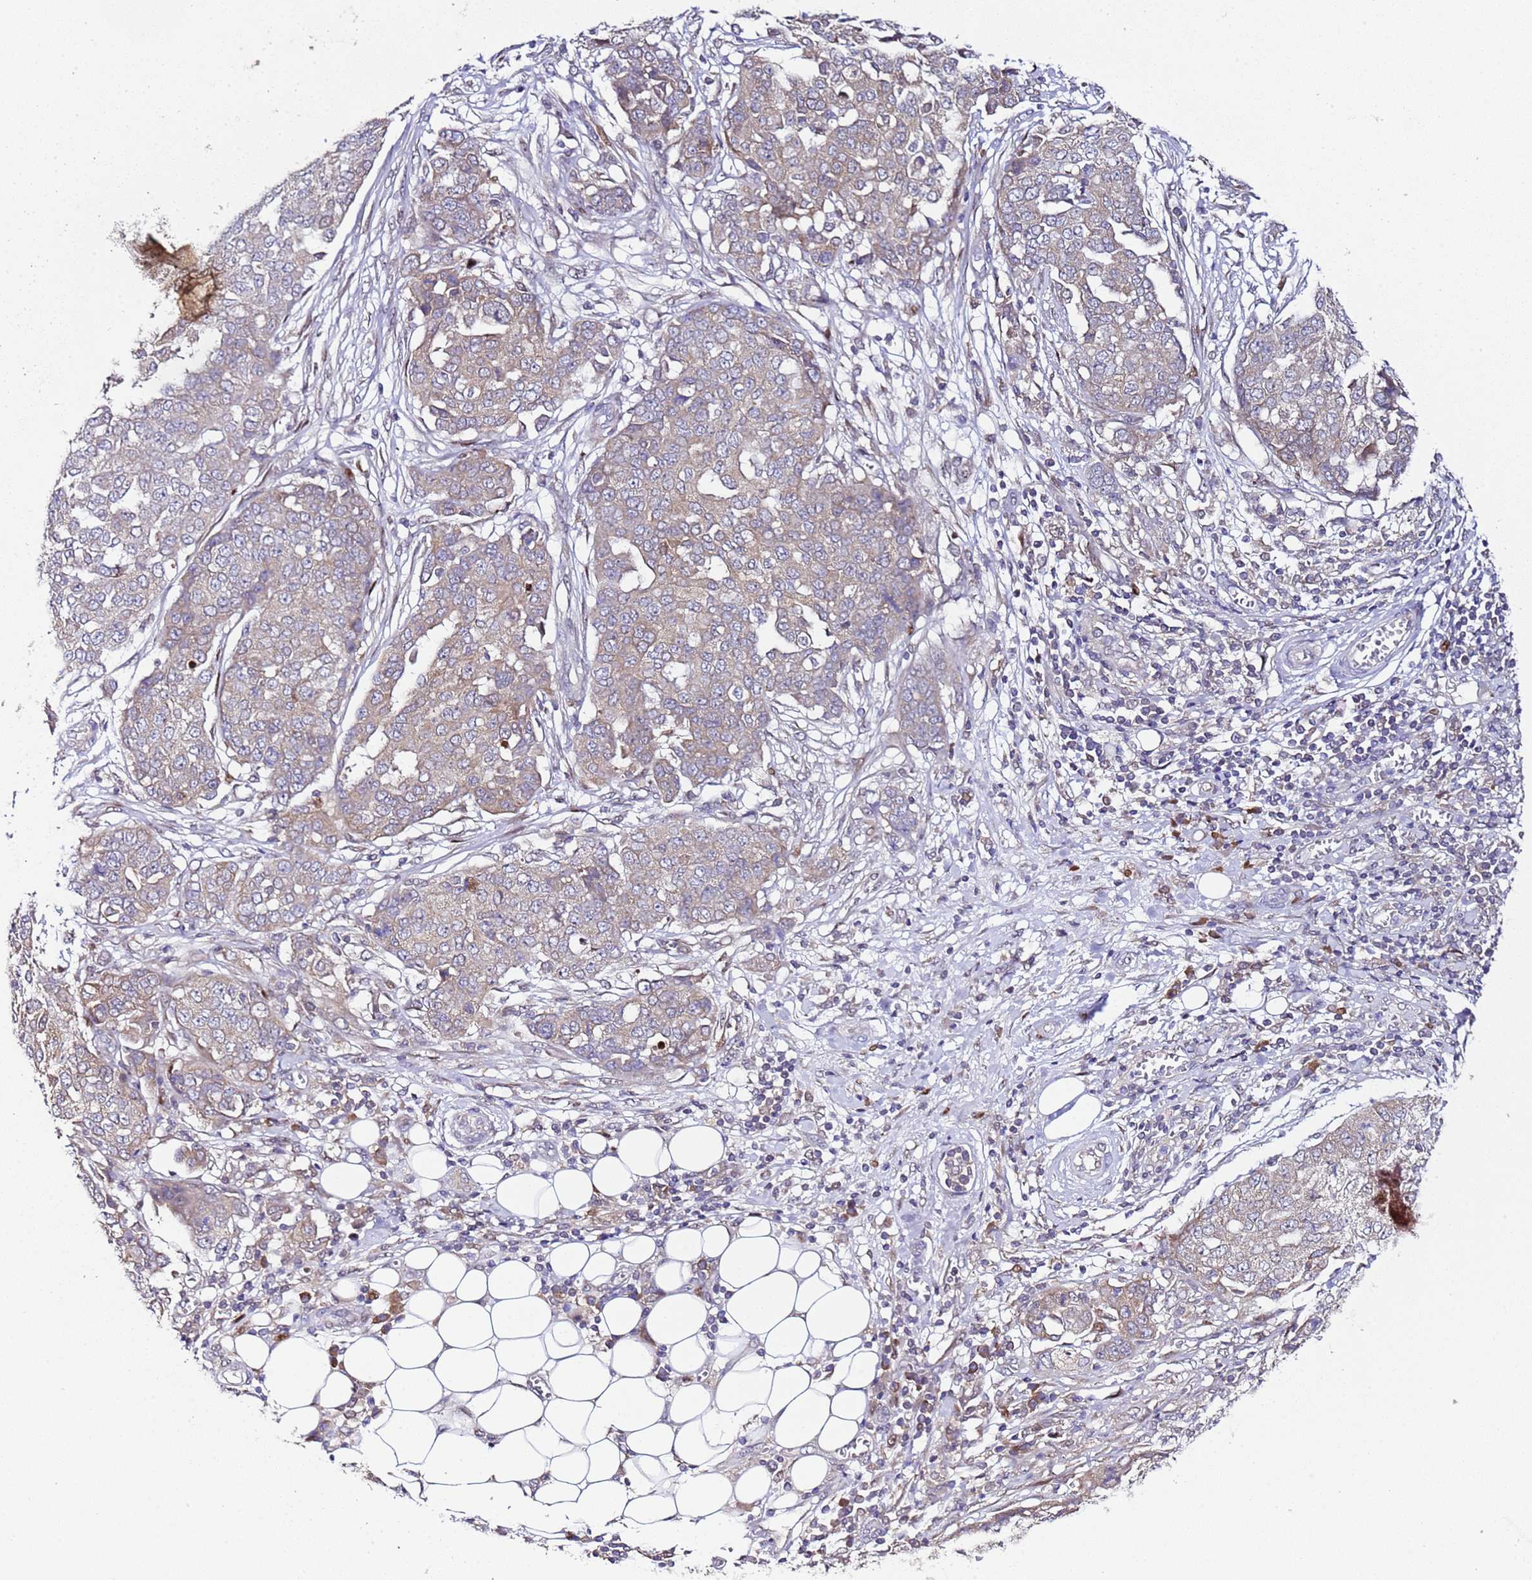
{"staining": {"intensity": "weak", "quantity": "<25%", "location": "cytoplasmic/membranous"}, "tissue": "ovarian cancer", "cell_type": "Tumor cells", "image_type": "cancer", "snomed": [{"axis": "morphology", "description": "Cystadenocarcinoma, serous, NOS"}, {"axis": "topography", "description": "Soft tissue"}, {"axis": "topography", "description": "Ovary"}], "caption": "Tumor cells show no significant protein positivity in serous cystadenocarcinoma (ovarian). The staining is performed using DAB brown chromogen with nuclei counter-stained in using hematoxylin.", "gene": "ALG3", "patient": {"sex": "female", "age": 57}}